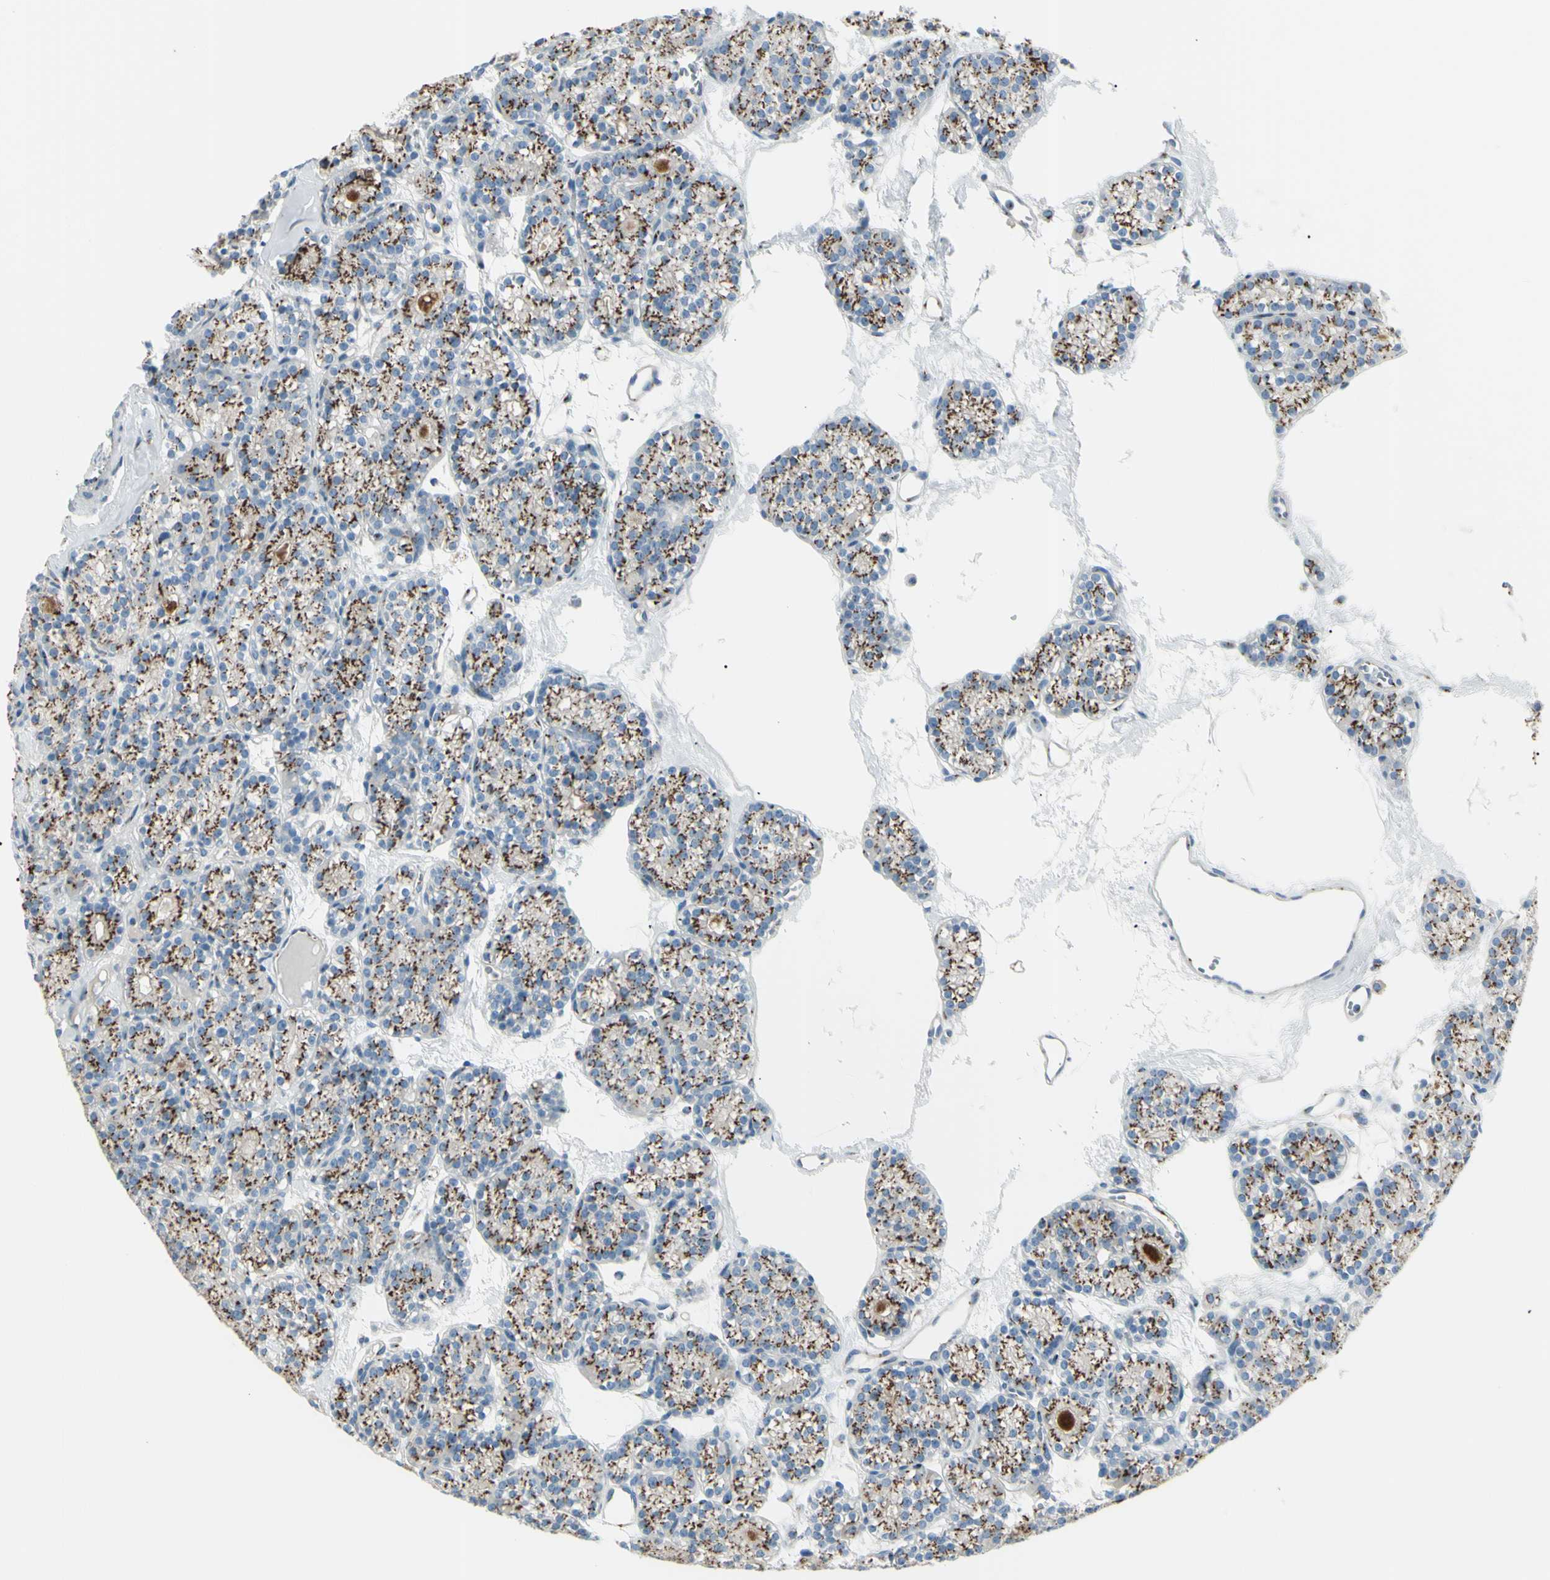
{"staining": {"intensity": "strong", "quantity": ">75%", "location": "cytoplasmic/membranous"}, "tissue": "parathyroid gland", "cell_type": "Glandular cells", "image_type": "normal", "snomed": [{"axis": "morphology", "description": "Normal tissue, NOS"}, {"axis": "topography", "description": "Parathyroid gland"}], "caption": "IHC staining of benign parathyroid gland, which exhibits high levels of strong cytoplasmic/membranous expression in about >75% of glandular cells indicating strong cytoplasmic/membranous protein staining. The staining was performed using DAB (brown) for protein detection and nuclei were counterstained in hematoxylin (blue).", "gene": "B4GALT1", "patient": {"sex": "female", "age": 64}}